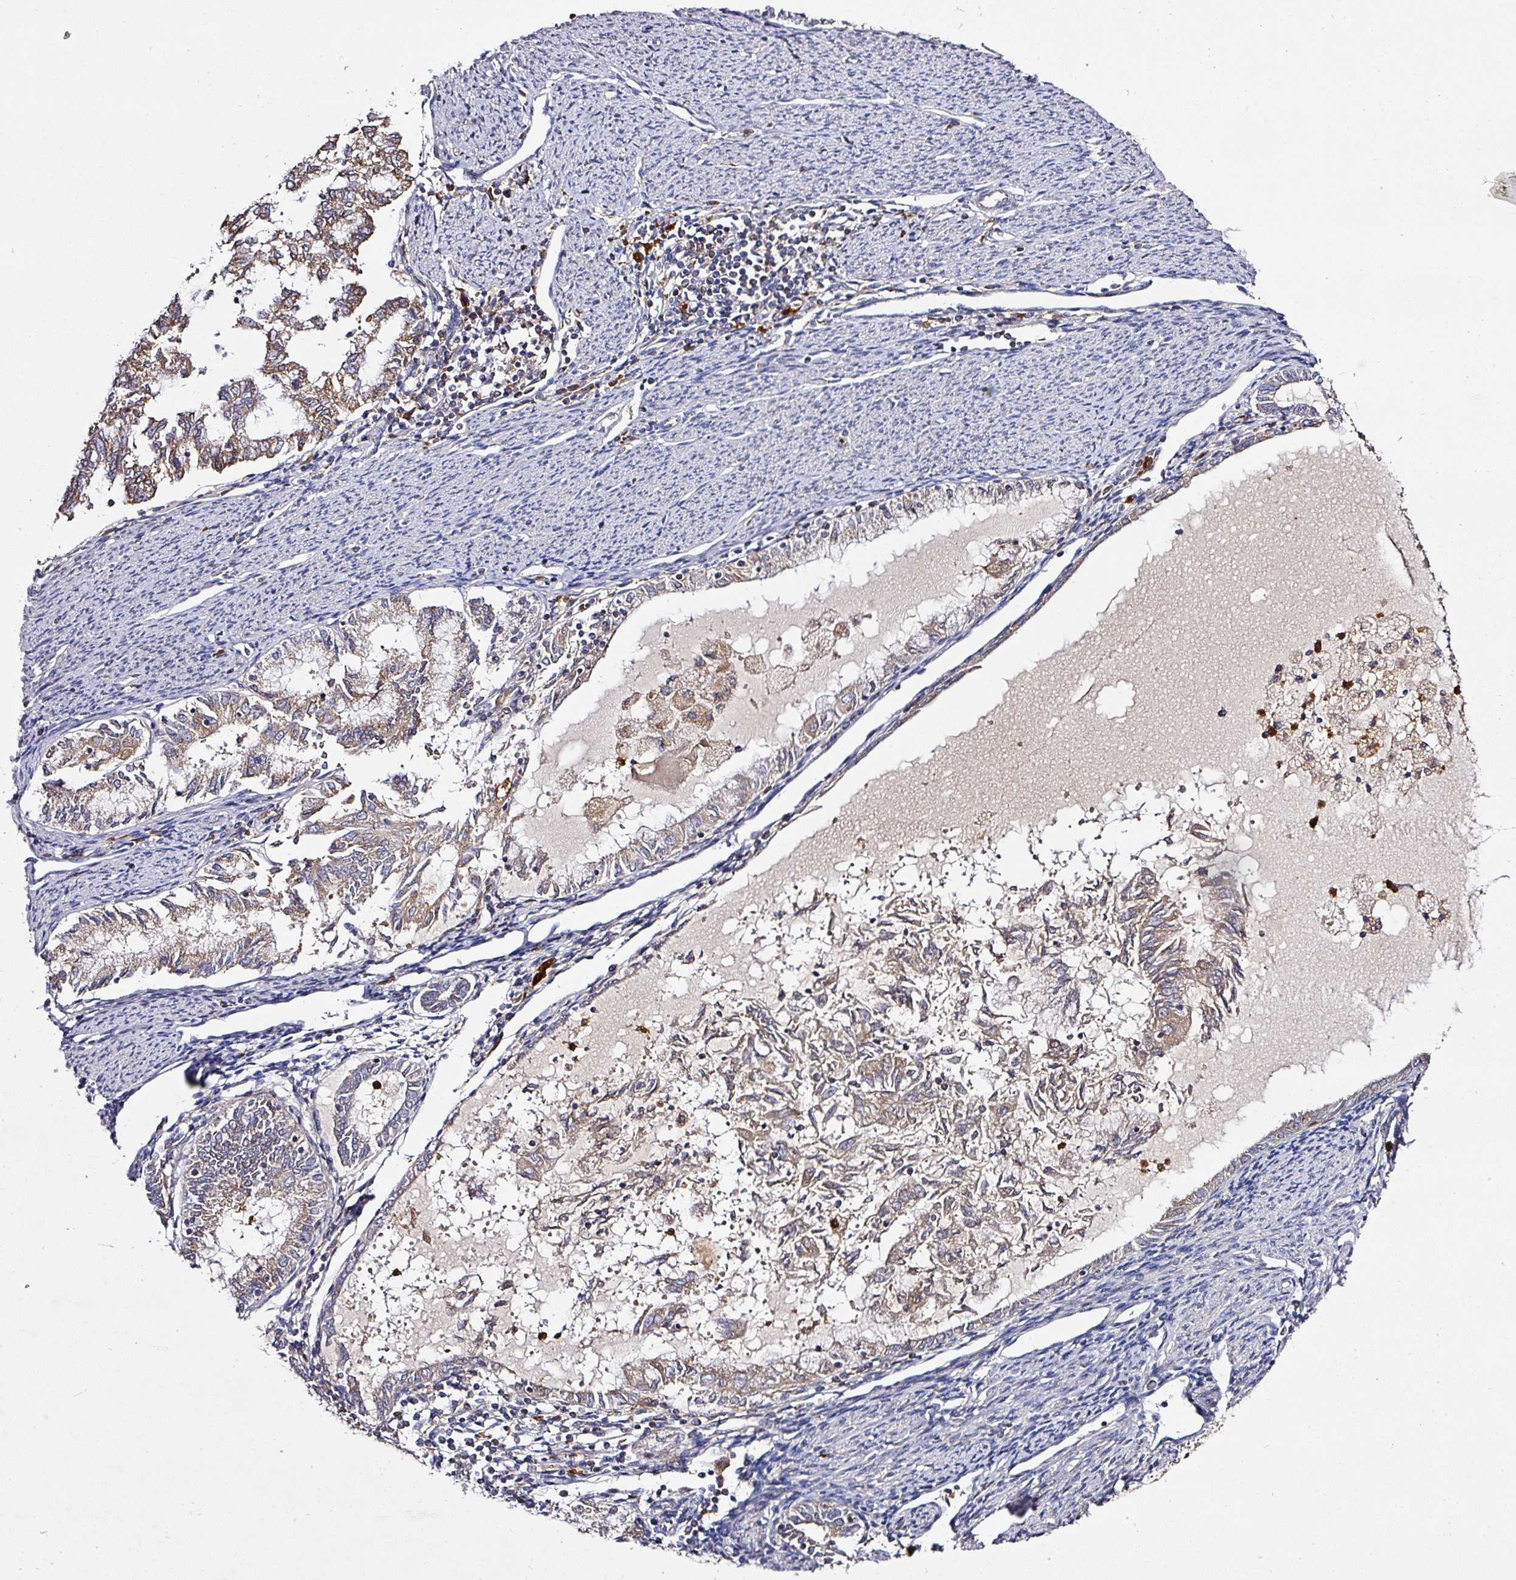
{"staining": {"intensity": "moderate", "quantity": ">75%", "location": "cytoplasmic/membranous"}, "tissue": "endometrial cancer", "cell_type": "Tumor cells", "image_type": "cancer", "snomed": [{"axis": "morphology", "description": "Adenocarcinoma, NOS"}, {"axis": "topography", "description": "Endometrium"}], "caption": "Tumor cells exhibit medium levels of moderate cytoplasmic/membranous positivity in about >75% of cells in human endometrial cancer.", "gene": "CAB39L", "patient": {"sex": "female", "age": 79}}